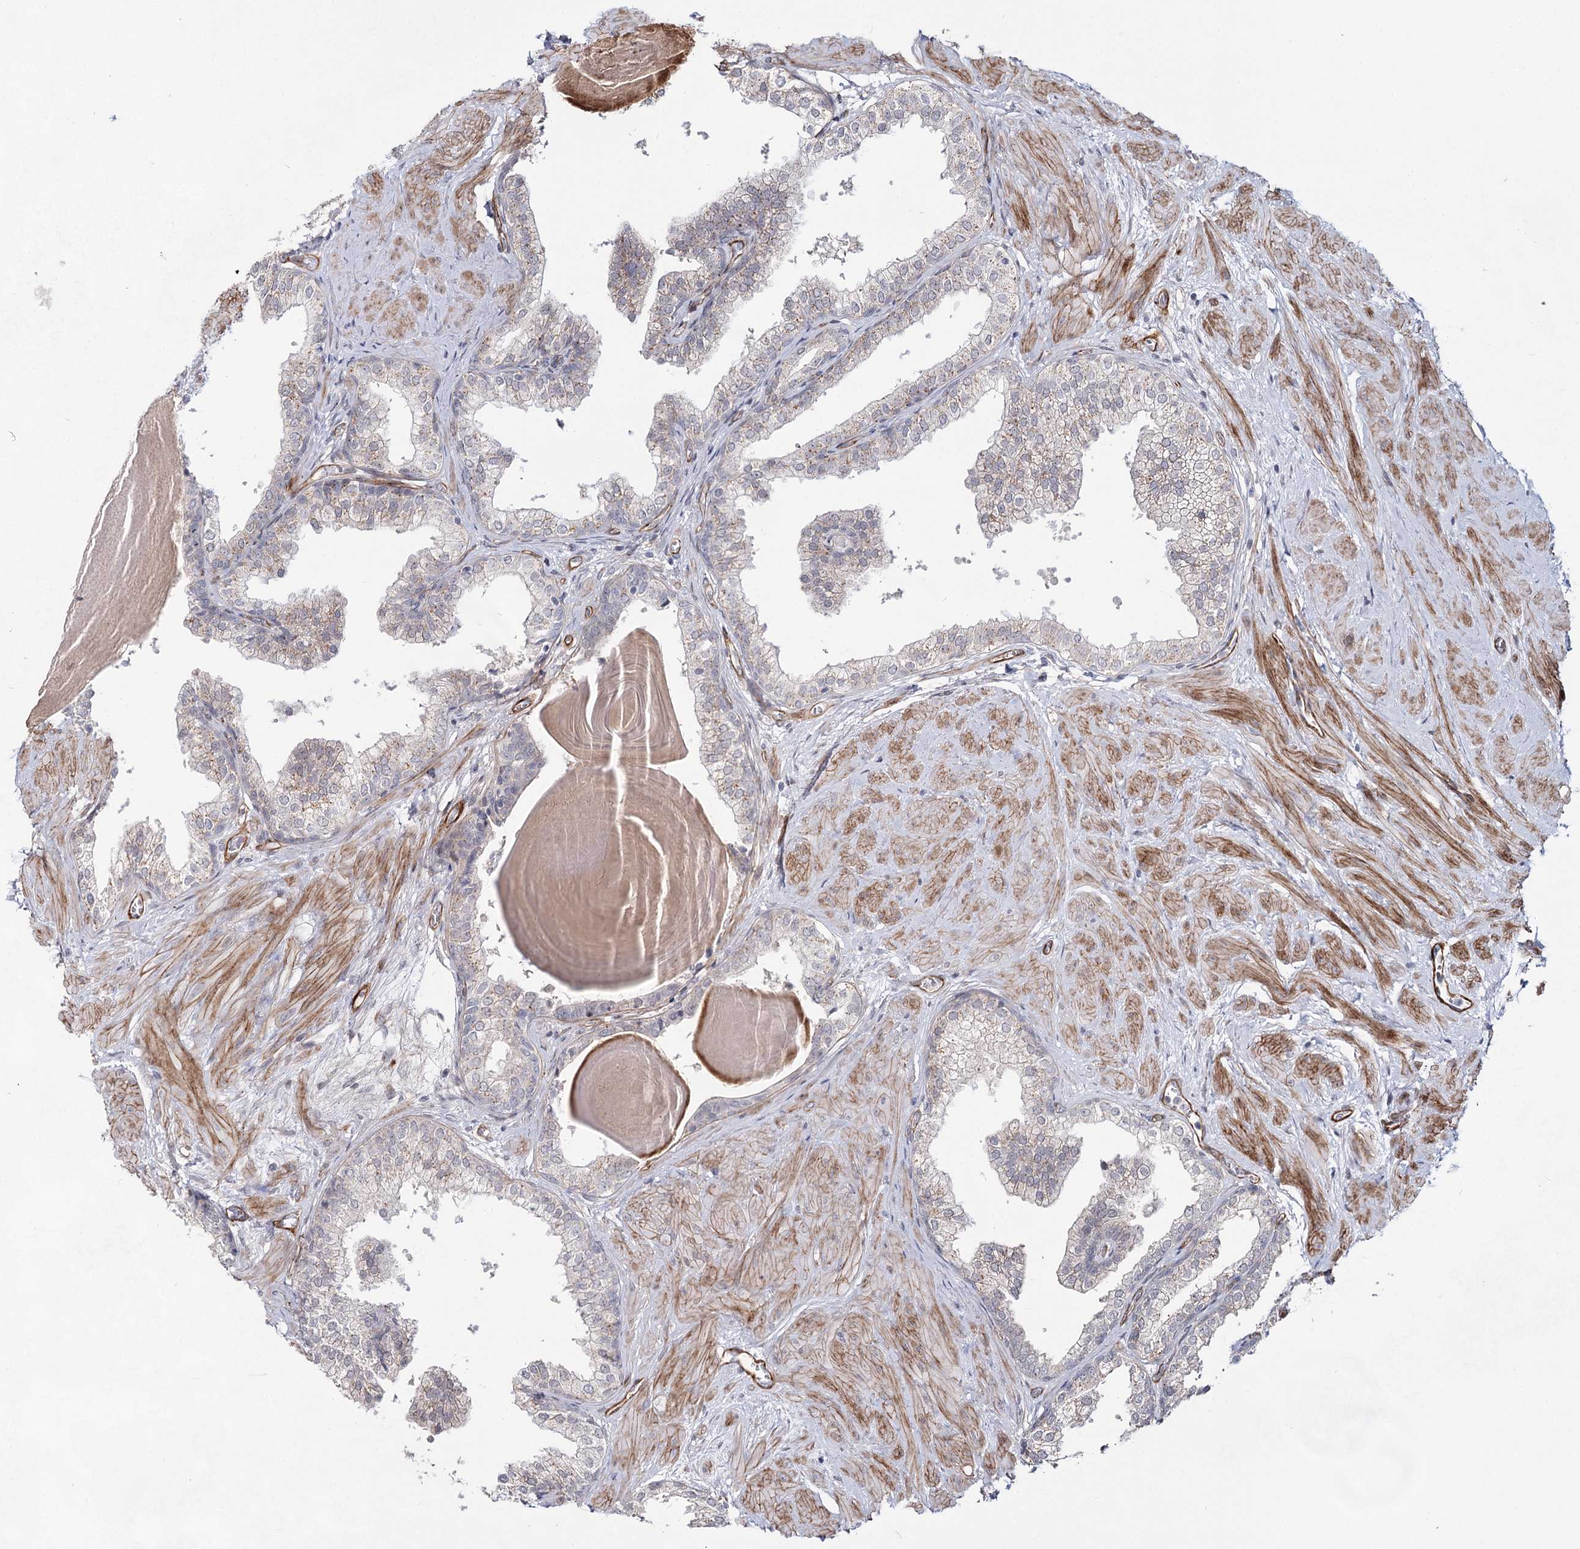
{"staining": {"intensity": "weak", "quantity": "<25%", "location": "cytoplasmic/membranous"}, "tissue": "prostate", "cell_type": "Glandular cells", "image_type": "normal", "snomed": [{"axis": "morphology", "description": "Normal tissue, NOS"}, {"axis": "topography", "description": "Prostate"}], "caption": "High magnification brightfield microscopy of unremarkable prostate stained with DAB (brown) and counterstained with hematoxylin (blue): glandular cells show no significant expression. (Immunohistochemistry (ihc), brightfield microscopy, high magnification).", "gene": "ATL2", "patient": {"sex": "male", "age": 48}}